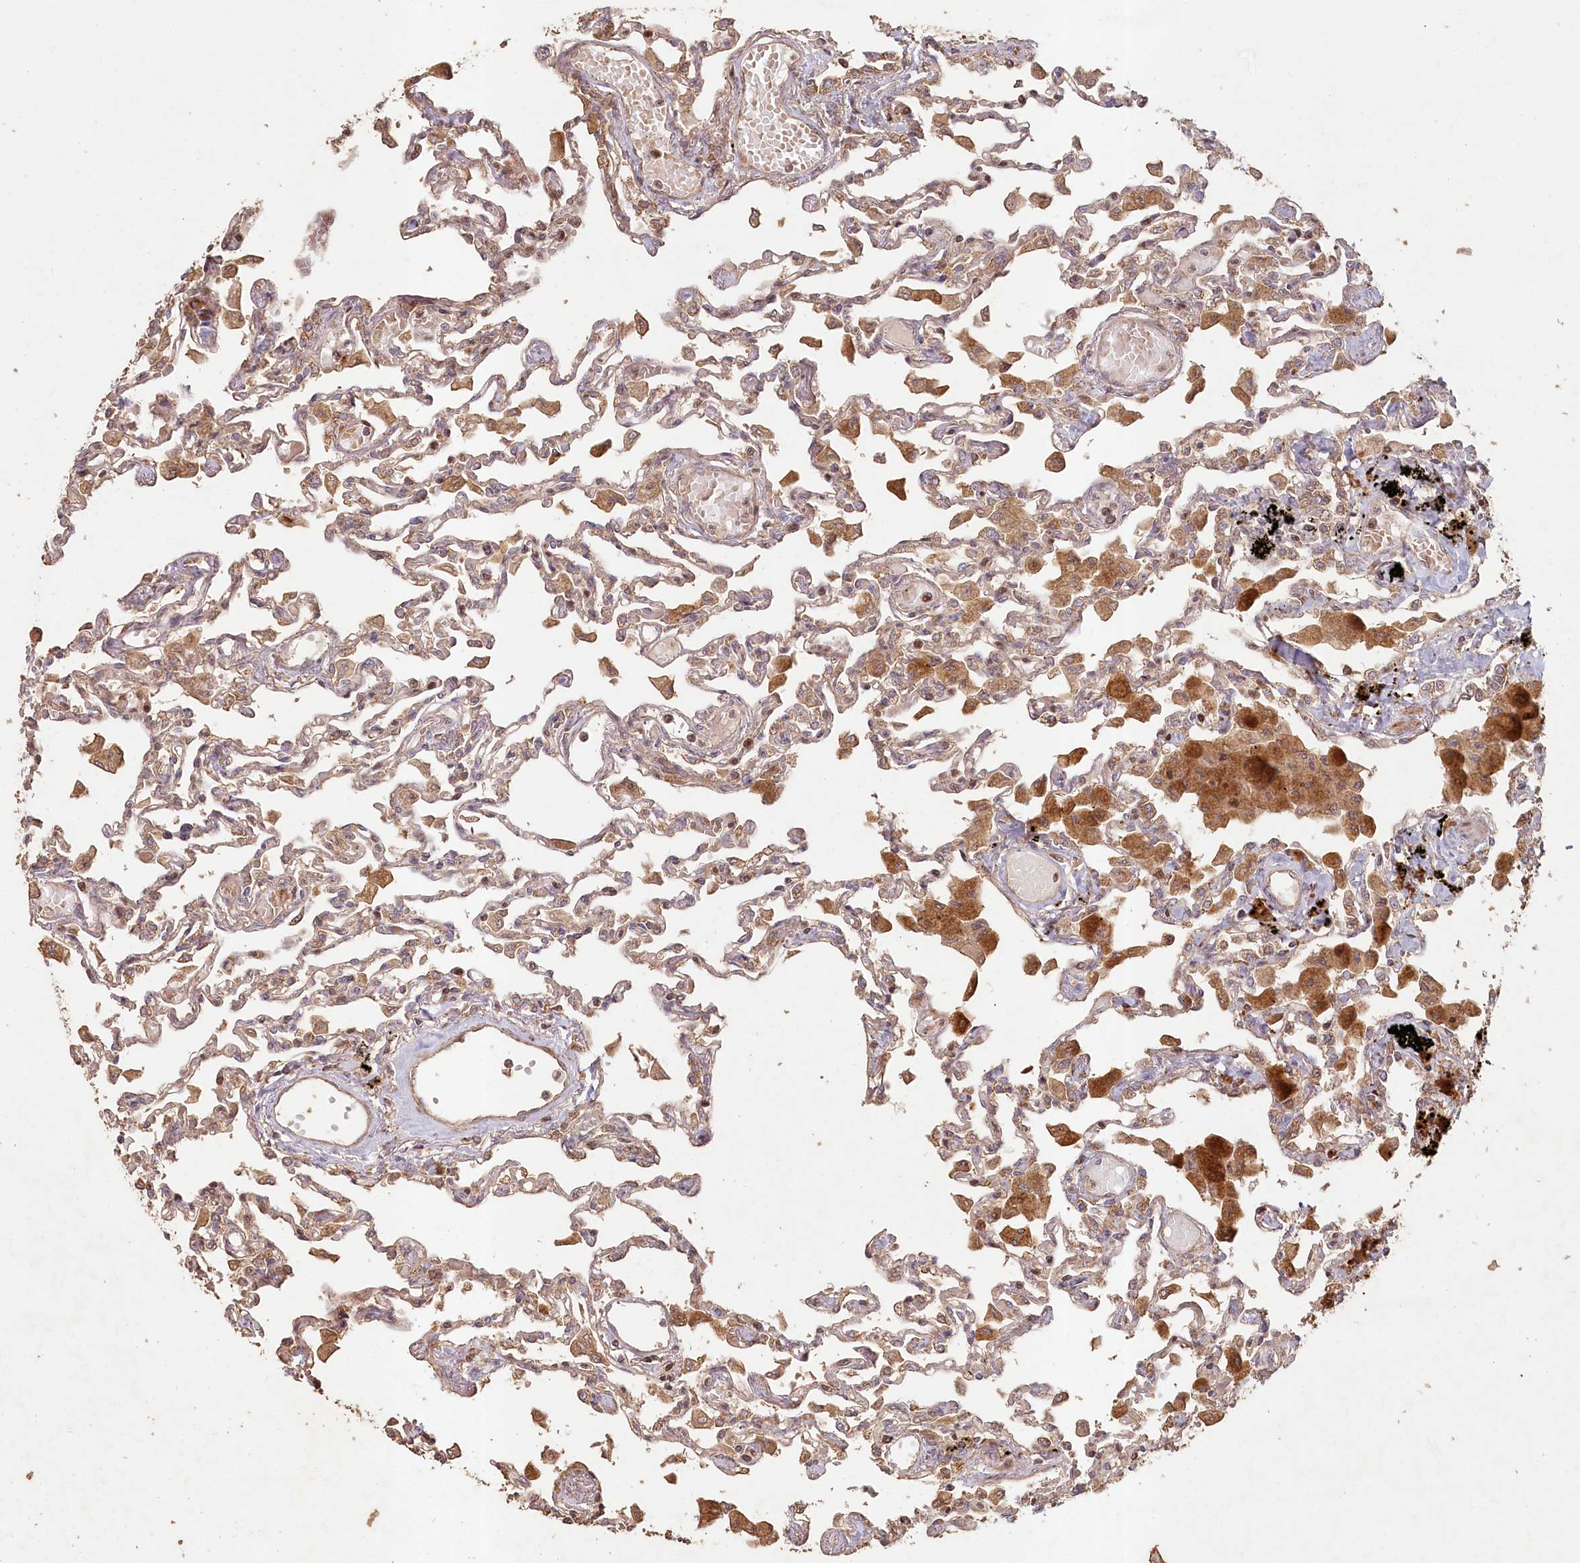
{"staining": {"intensity": "moderate", "quantity": ">75%", "location": "cytoplasmic/membranous"}, "tissue": "lung", "cell_type": "Alveolar cells", "image_type": "normal", "snomed": [{"axis": "morphology", "description": "Normal tissue, NOS"}, {"axis": "topography", "description": "Bronchus"}, {"axis": "topography", "description": "Lung"}], "caption": "Lung was stained to show a protein in brown. There is medium levels of moderate cytoplasmic/membranous staining in approximately >75% of alveolar cells. The staining was performed using DAB (3,3'-diaminobenzidine) to visualize the protein expression in brown, while the nuclei were stained in blue with hematoxylin (Magnification: 20x).", "gene": "HAL", "patient": {"sex": "female", "age": 49}}